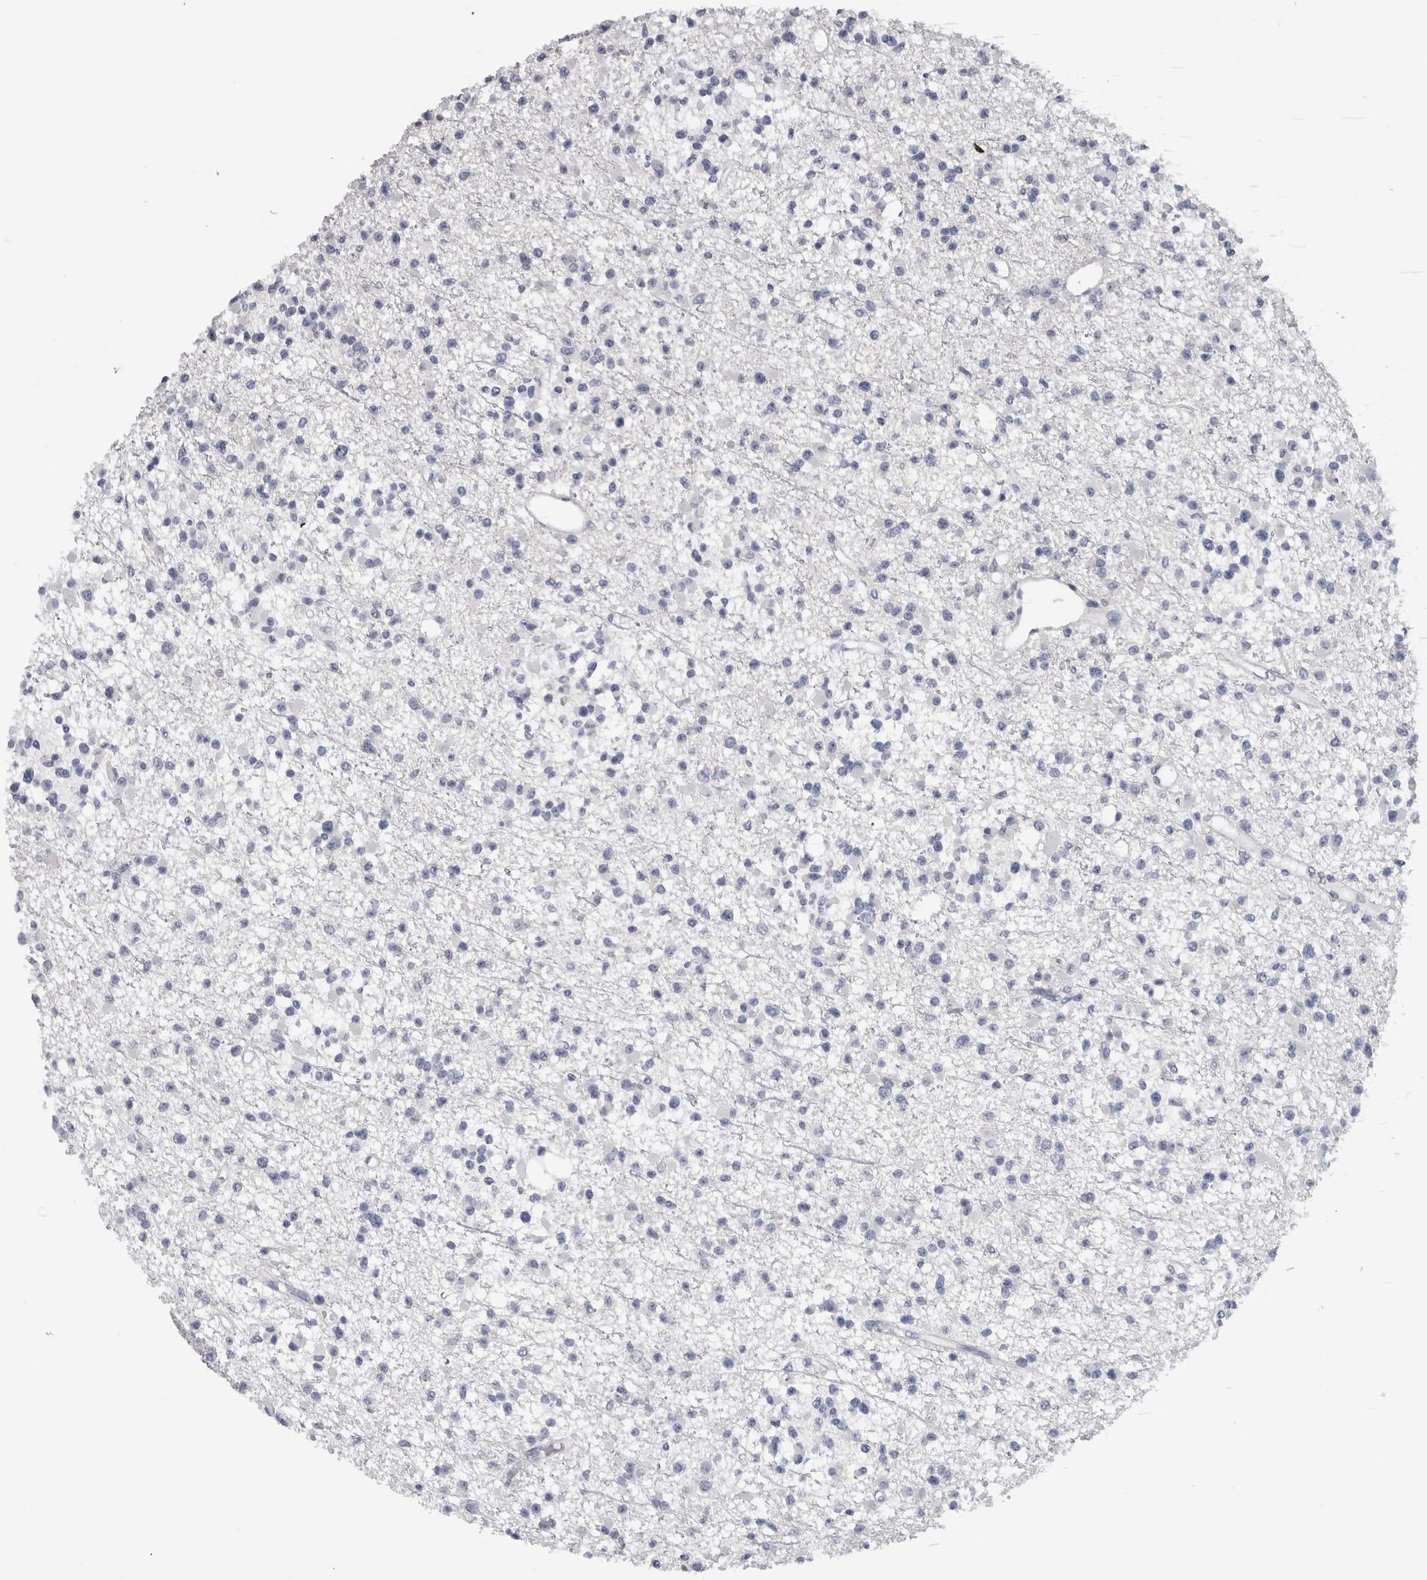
{"staining": {"intensity": "negative", "quantity": "none", "location": "none"}, "tissue": "glioma", "cell_type": "Tumor cells", "image_type": "cancer", "snomed": [{"axis": "morphology", "description": "Glioma, malignant, Low grade"}, {"axis": "topography", "description": "Brain"}], "caption": "Photomicrograph shows no protein staining in tumor cells of glioma tissue.", "gene": "CD63", "patient": {"sex": "female", "age": 22}}